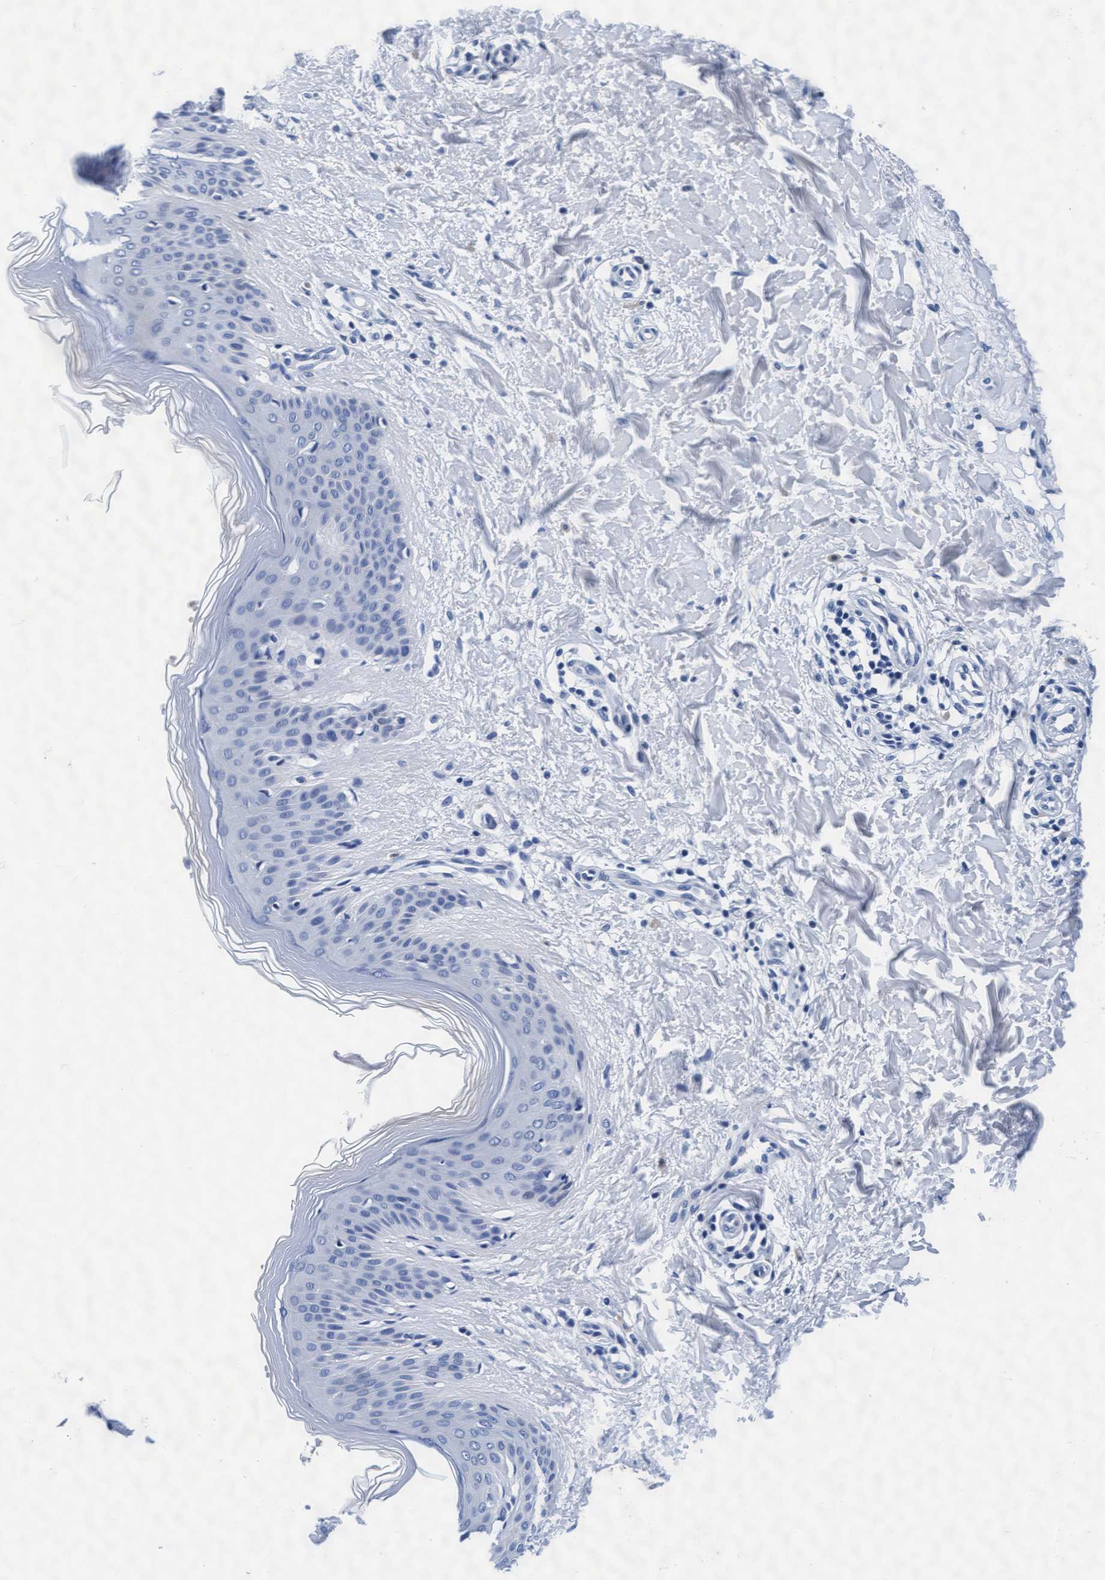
{"staining": {"intensity": "negative", "quantity": "none", "location": "none"}, "tissue": "skin", "cell_type": "Fibroblasts", "image_type": "normal", "snomed": [{"axis": "morphology", "description": "Normal tissue, NOS"}, {"axis": "morphology", "description": "Malignant melanoma, Metastatic site"}, {"axis": "topography", "description": "Skin"}], "caption": "Fibroblasts are negative for brown protein staining in benign skin. (Stains: DAB immunohistochemistry with hematoxylin counter stain, Microscopy: brightfield microscopy at high magnification).", "gene": "ARSG", "patient": {"sex": "male", "age": 41}}